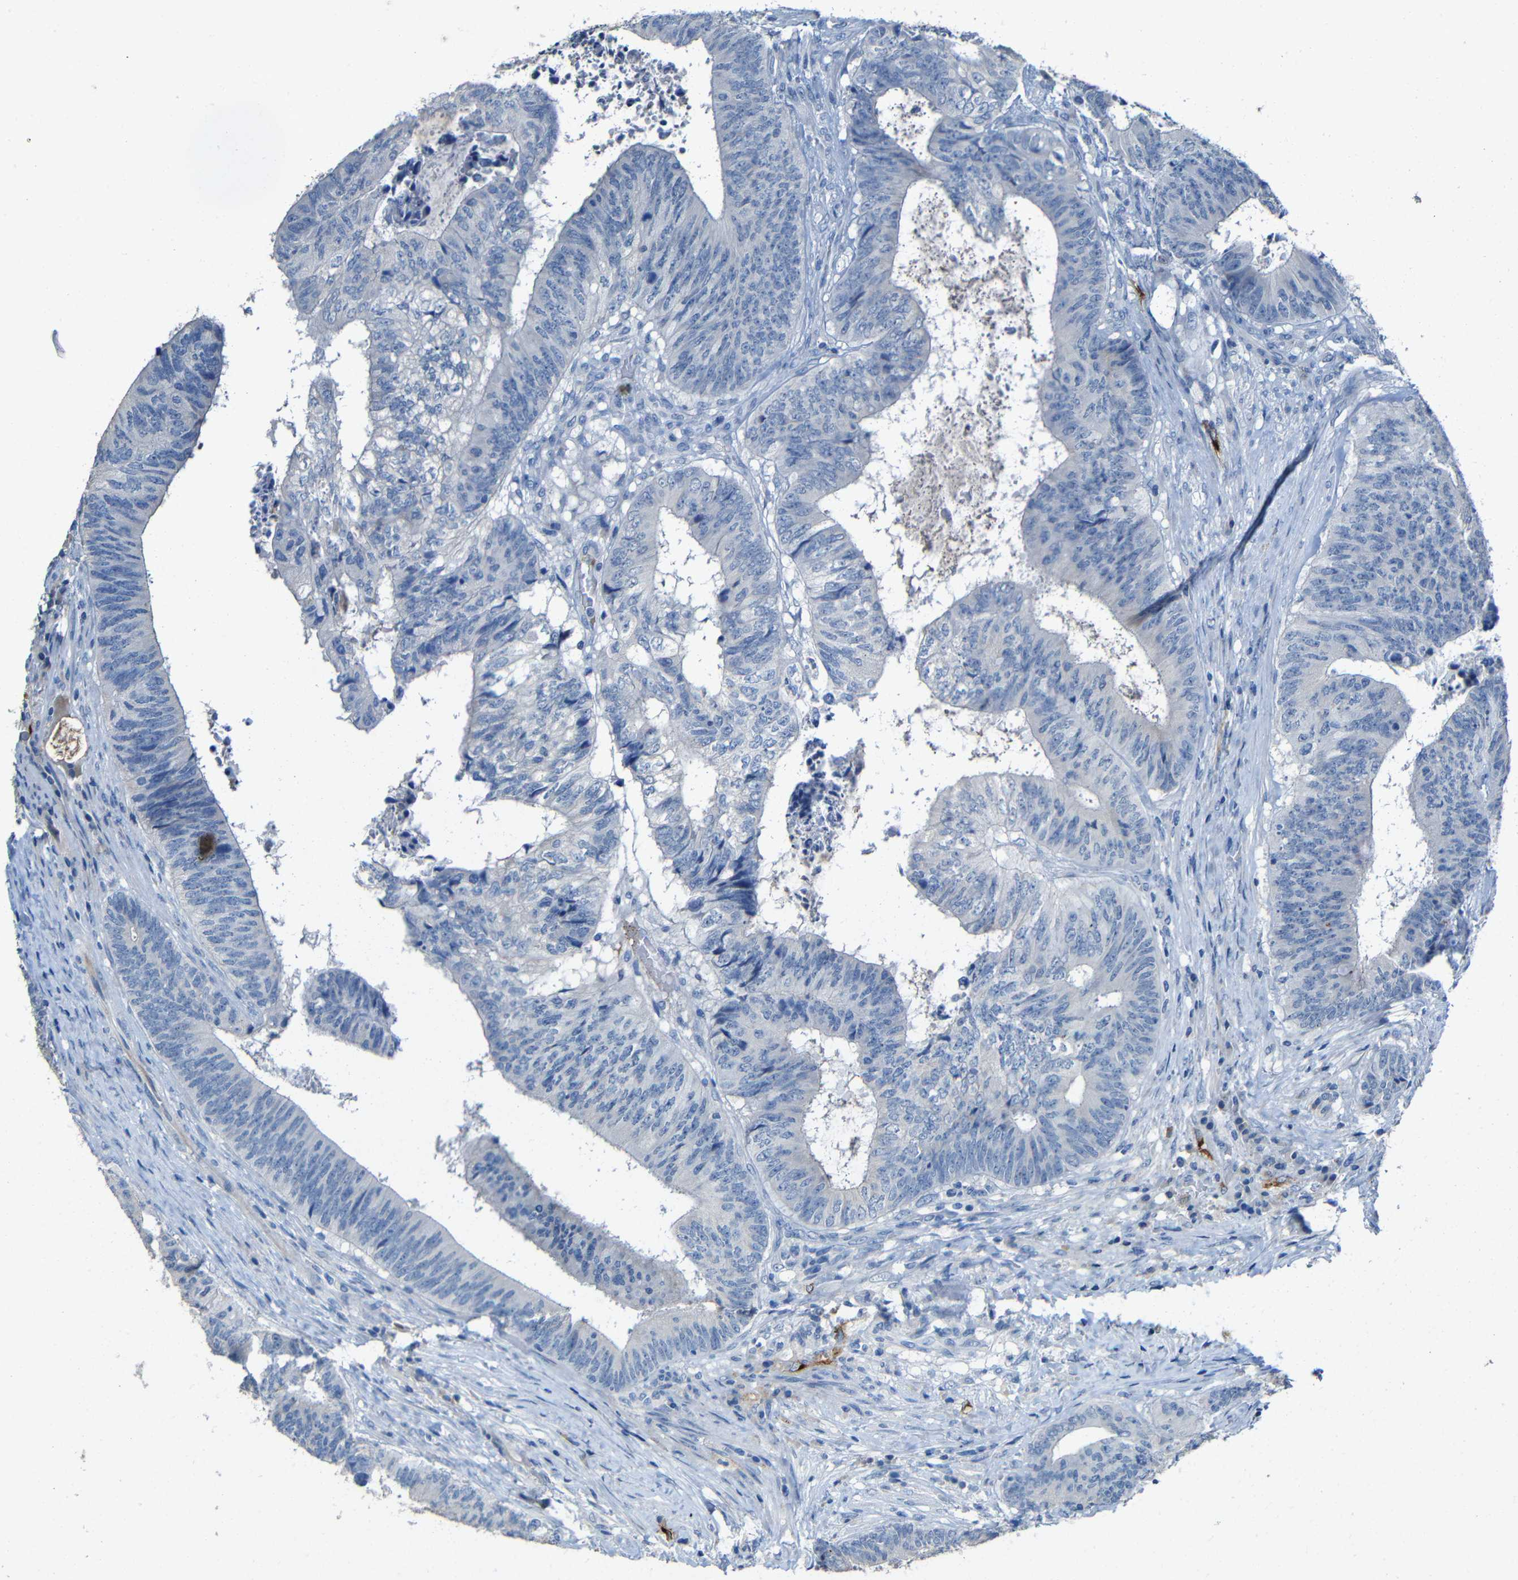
{"staining": {"intensity": "negative", "quantity": "none", "location": "none"}, "tissue": "colorectal cancer", "cell_type": "Tumor cells", "image_type": "cancer", "snomed": [{"axis": "morphology", "description": "Adenocarcinoma, NOS"}, {"axis": "topography", "description": "Rectum"}], "caption": "IHC of human adenocarcinoma (colorectal) reveals no expression in tumor cells. (DAB (3,3'-diaminobenzidine) immunohistochemistry (IHC), high magnification).", "gene": "ACKR2", "patient": {"sex": "male", "age": 72}}